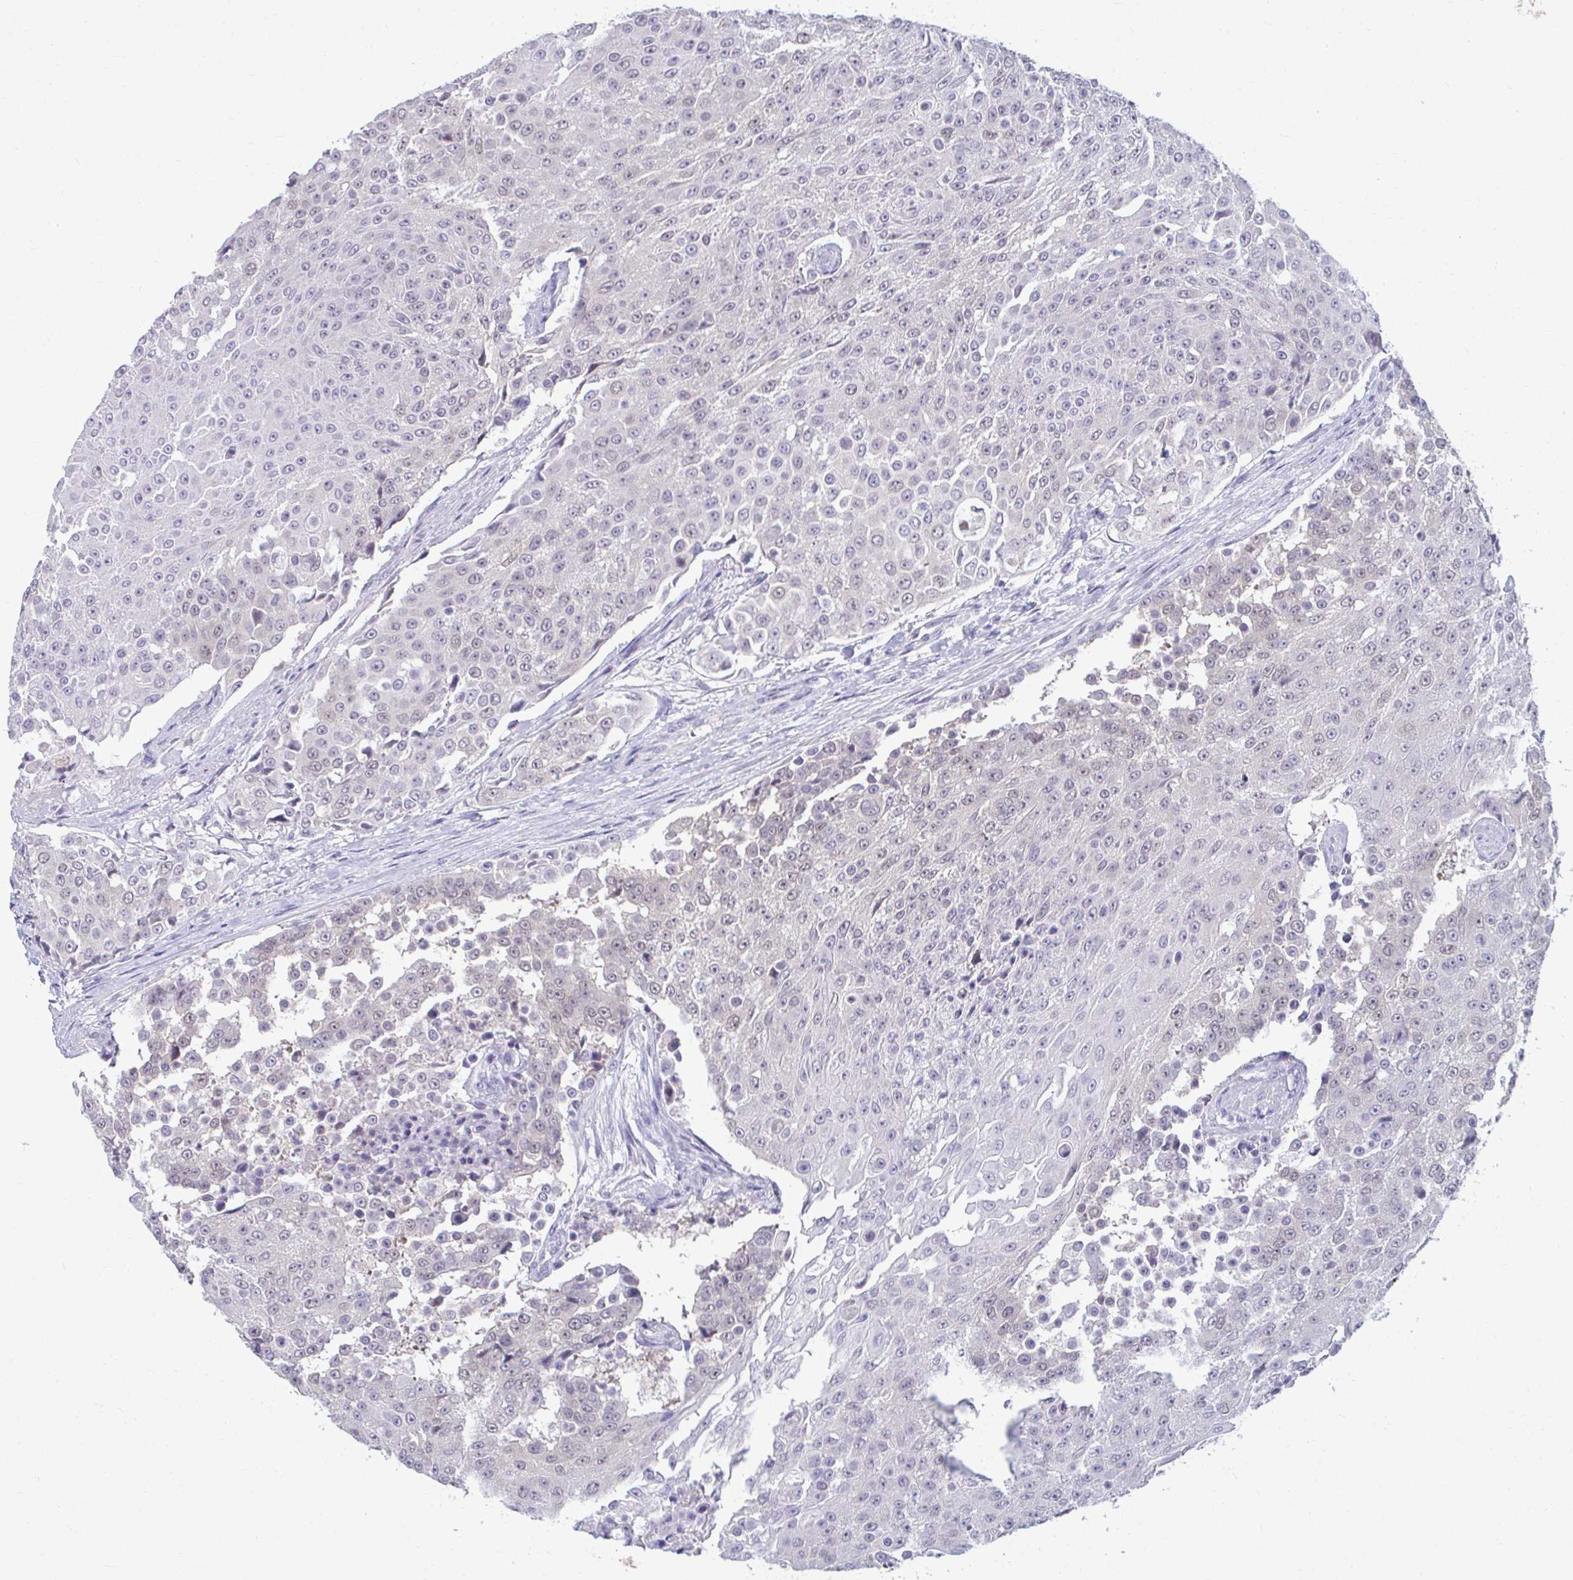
{"staining": {"intensity": "negative", "quantity": "none", "location": "none"}, "tissue": "urothelial cancer", "cell_type": "Tumor cells", "image_type": "cancer", "snomed": [{"axis": "morphology", "description": "Urothelial carcinoma, High grade"}, {"axis": "topography", "description": "Urinary bladder"}], "caption": "A high-resolution image shows immunohistochemistry (IHC) staining of high-grade urothelial carcinoma, which reveals no significant expression in tumor cells.", "gene": "CSE1L", "patient": {"sex": "female", "age": 63}}